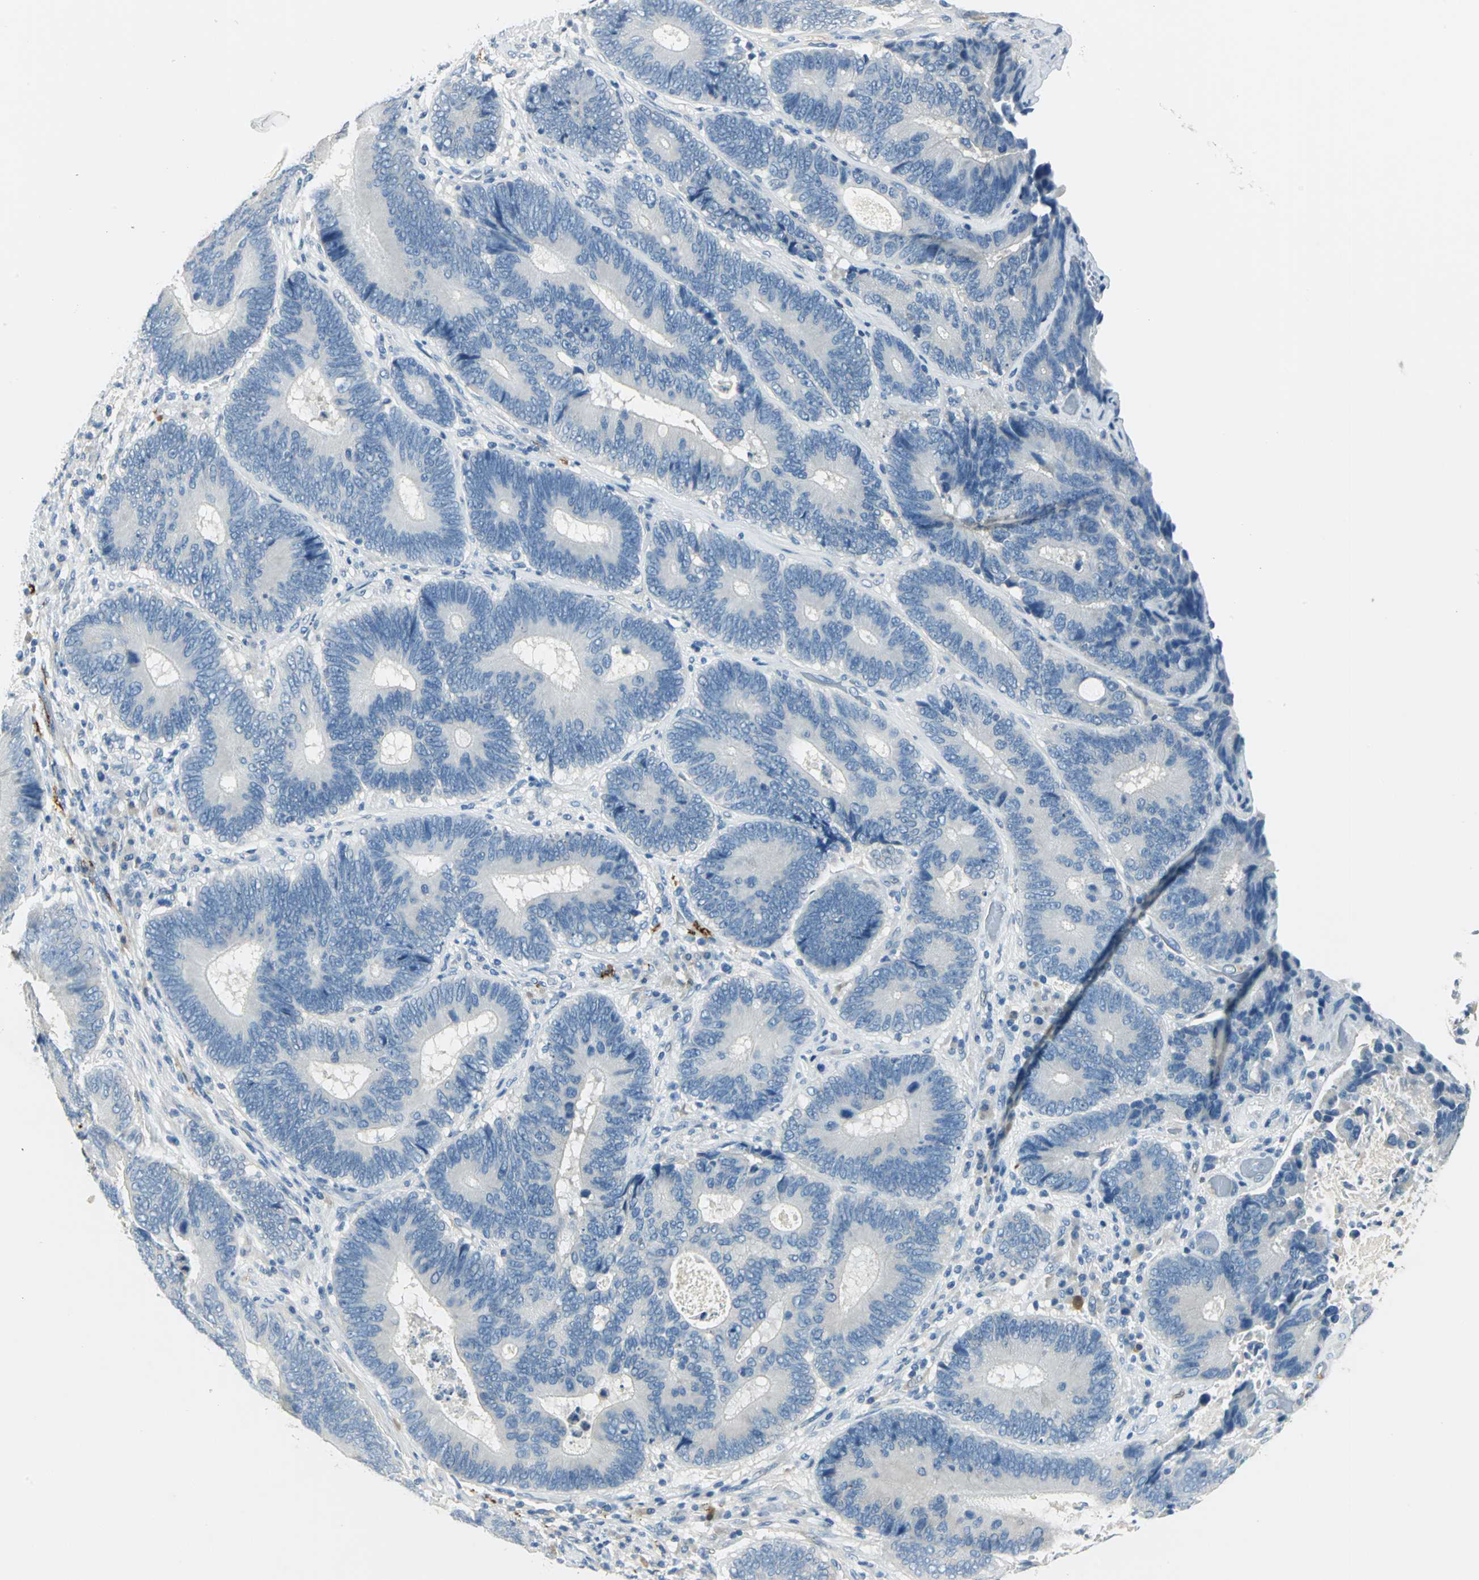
{"staining": {"intensity": "negative", "quantity": "none", "location": "none"}, "tissue": "colorectal cancer", "cell_type": "Tumor cells", "image_type": "cancer", "snomed": [{"axis": "morphology", "description": "Adenocarcinoma, NOS"}, {"axis": "topography", "description": "Colon"}], "caption": "Immunohistochemistry image of colorectal adenocarcinoma stained for a protein (brown), which shows no staining in tumor cells. (Brightfield microscopy of DAB (3,3'-diaminobenzidine) immunohistochemistry (IHC) at high magnification).", "gene": "UCHL1", "patient": {"sex": "female", "age": 78}}